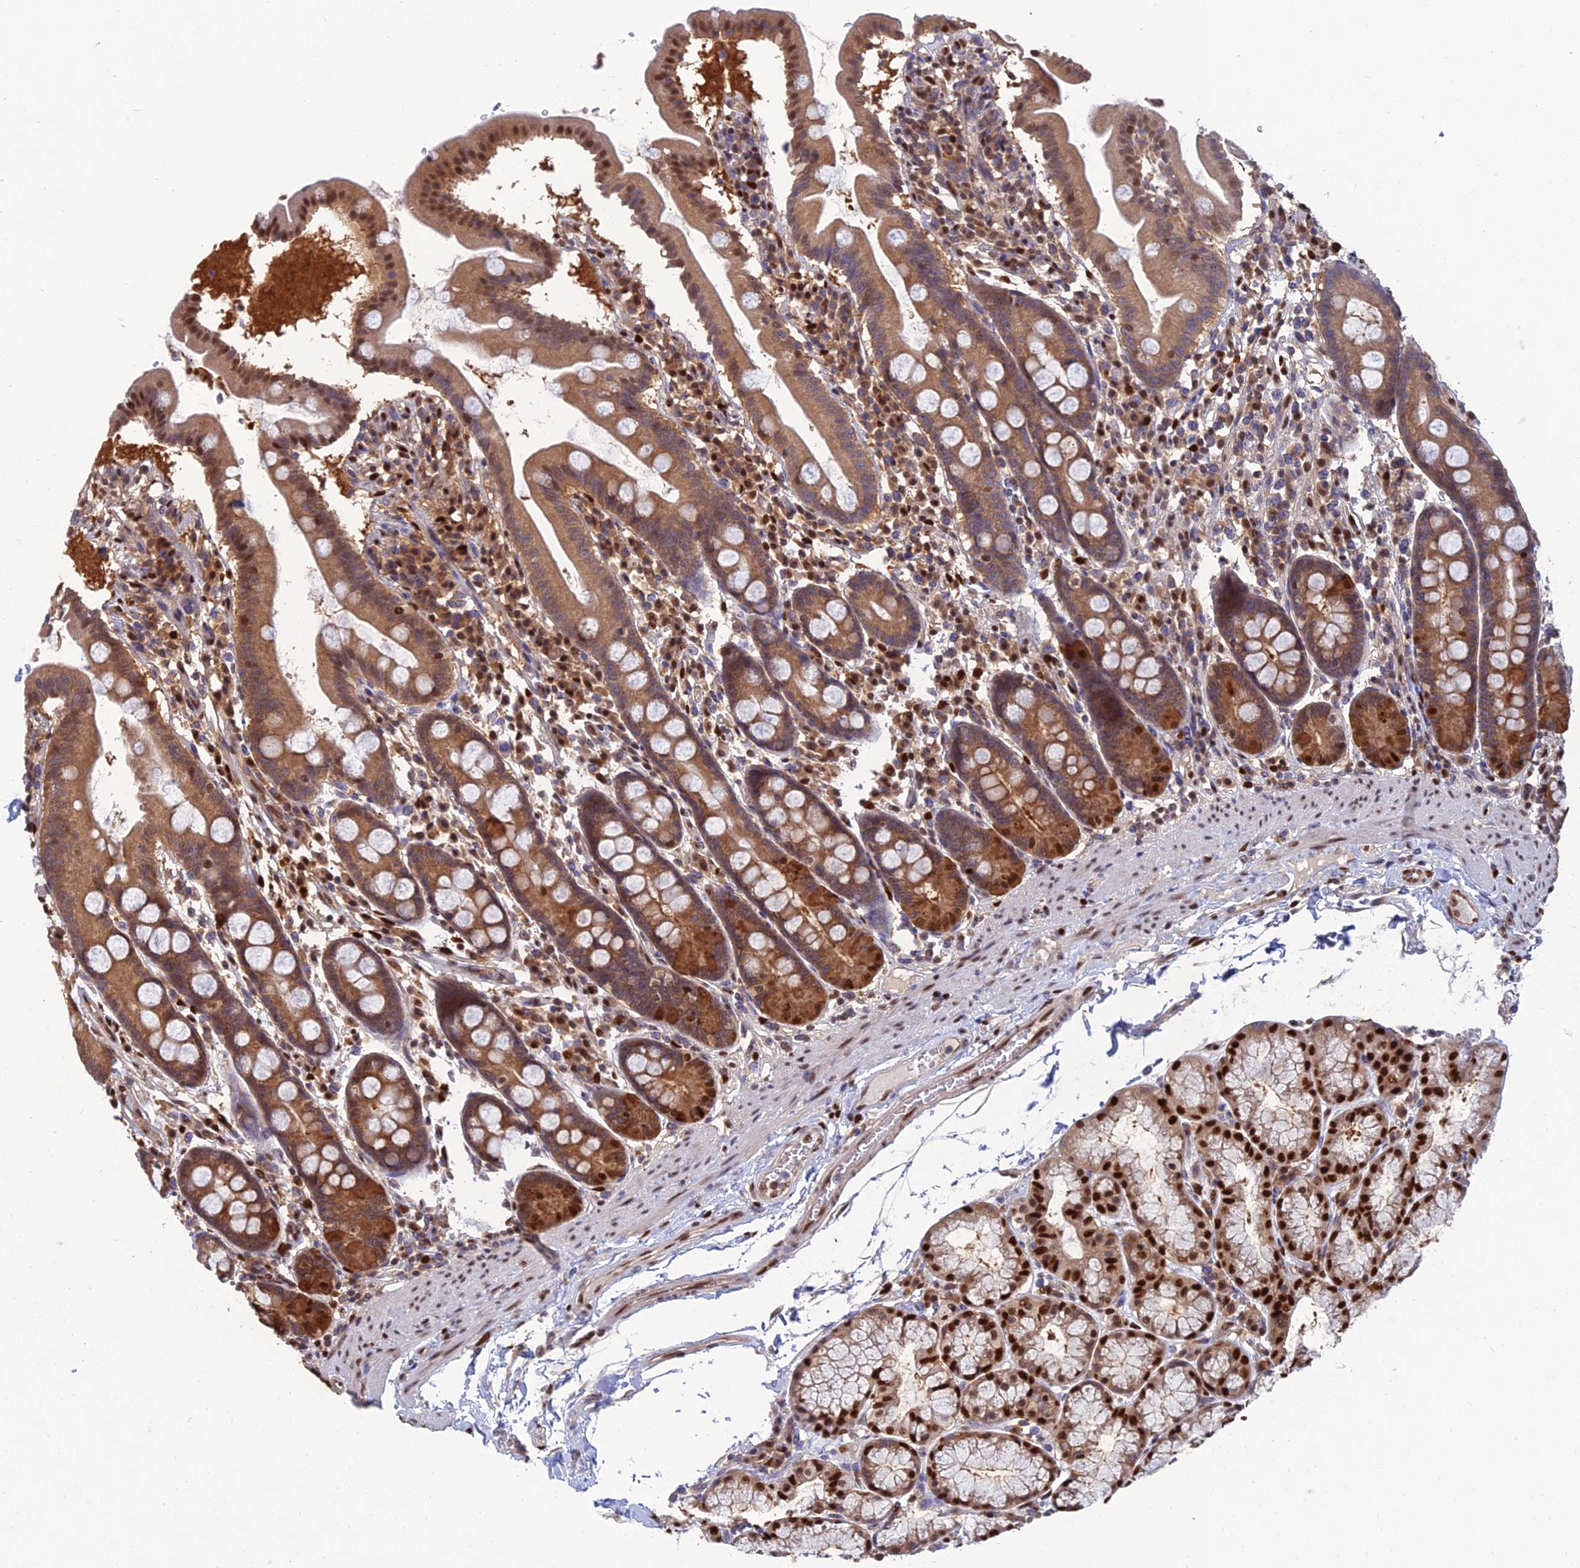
{"staining": {"intensity": "moderate", "quantity": ">75%", "location": "cytoplasmic/membranous,nuclear"}, "tissue": "duodenum", "cell_type": "Glandular cells", "image_type": "normal", "snomed": [{"axis": "morphology", "description": "Normal tissue, NOS"}, {"axis": "topography", "description": "Duodenum"}], "caption": "Approximately >75% of glandular cells in normal duodenum reveal moderate cytoplasmic/membranous,nuclear protein staining as visualized by brown immunohistochemical staining.", "gene": "DNPEP", "patient": {"sex": "male", "age": 50}}